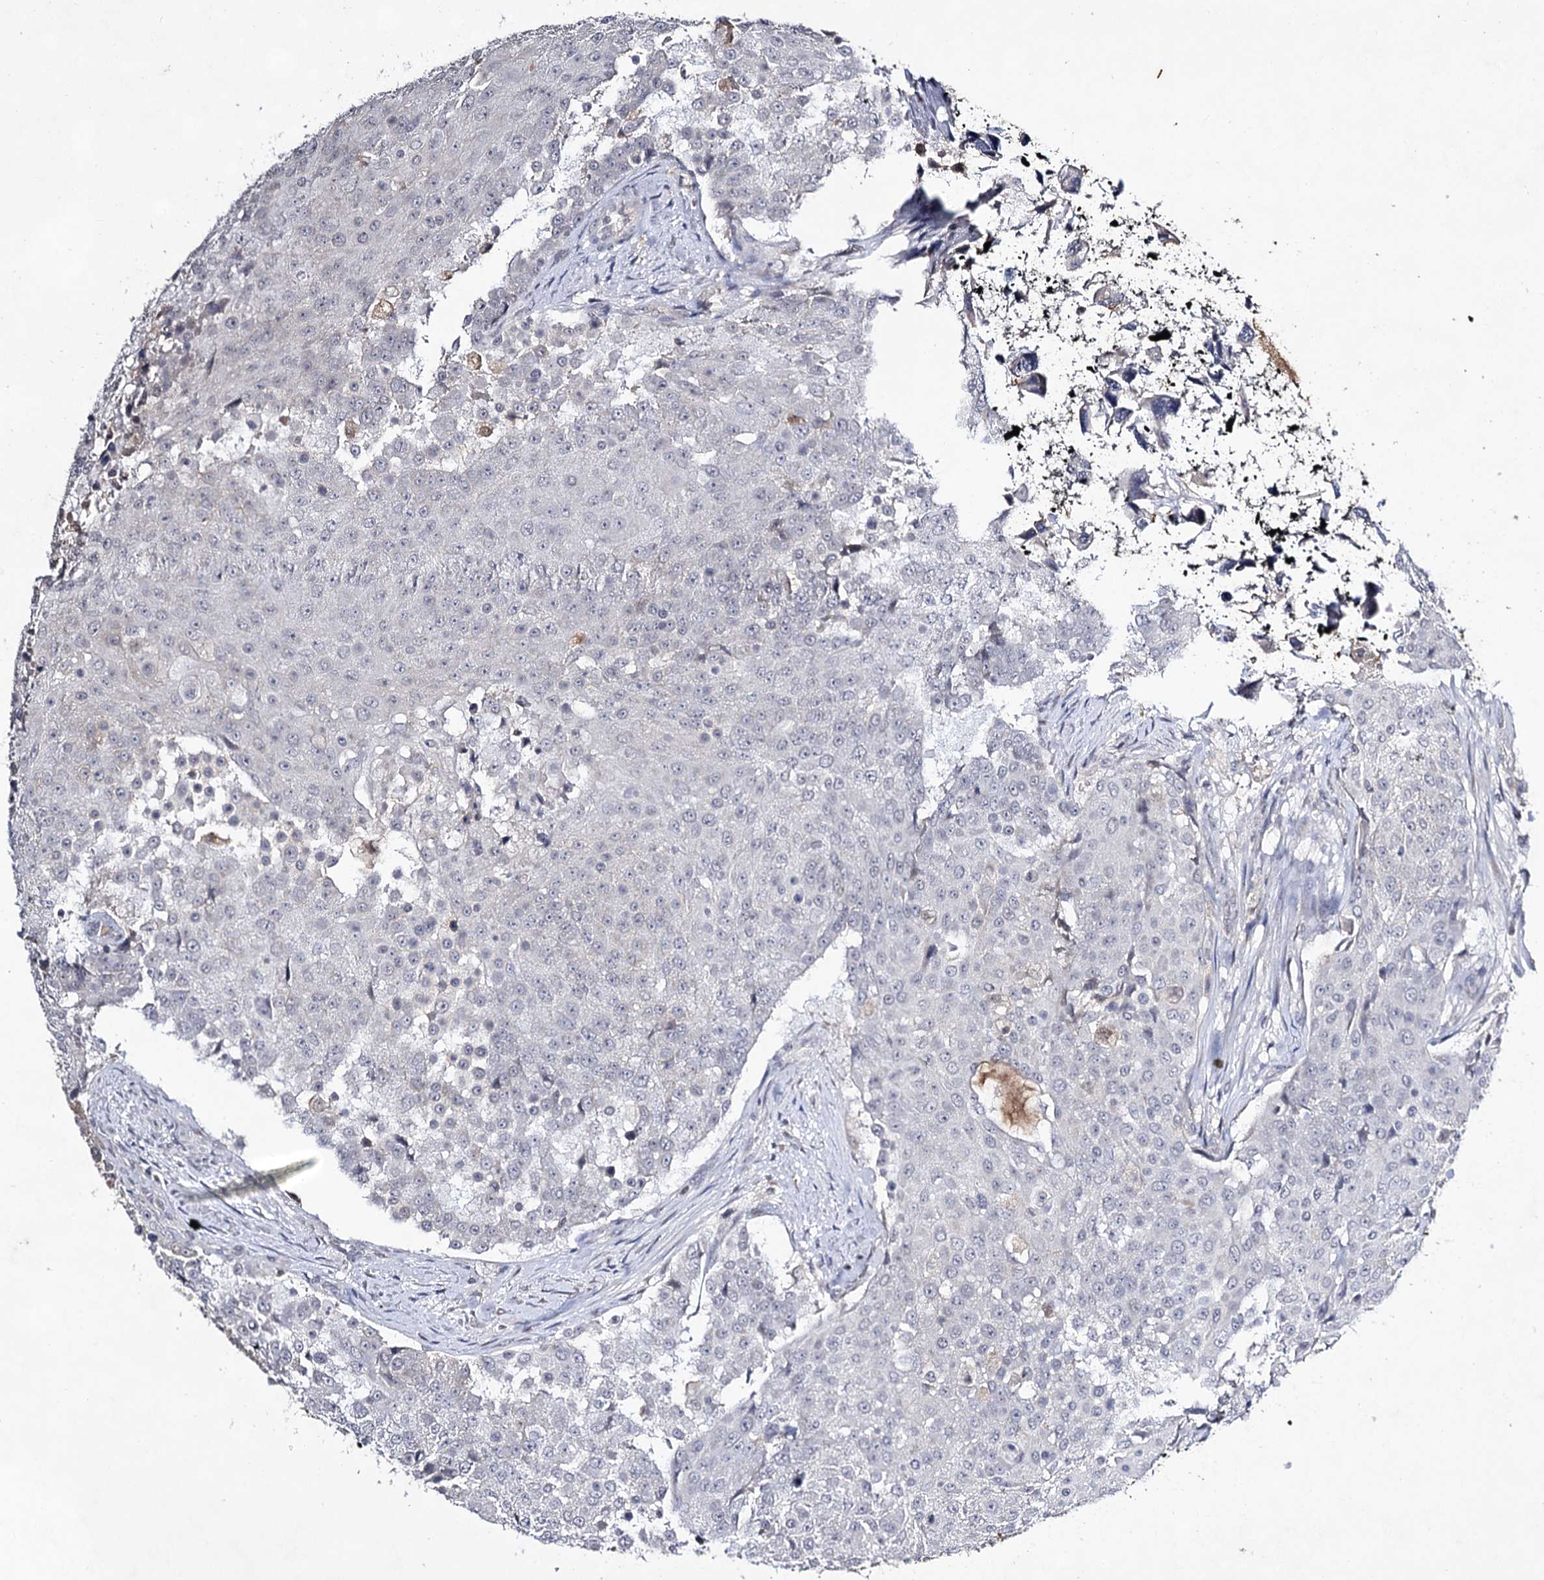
{"staining": {"intensity": "negative", "quantity": "none", "location": "none"}, "tissue": "urothelial cancer", "cell_type": "Tumor cells", "image_type": "cancer", "snomed": [{"axis": "morphology", "description": "Urothelial carcinoma, High grade"}, {"axis": "topography", "description": "Urinary bladder"}], "caption": "Immunohistochemistry of human high-grade urothelial carcinoma exhibits no positivity in tumor cells.", "gene": "PLIN1", "patient": {"sex": "female", "age": 63}}